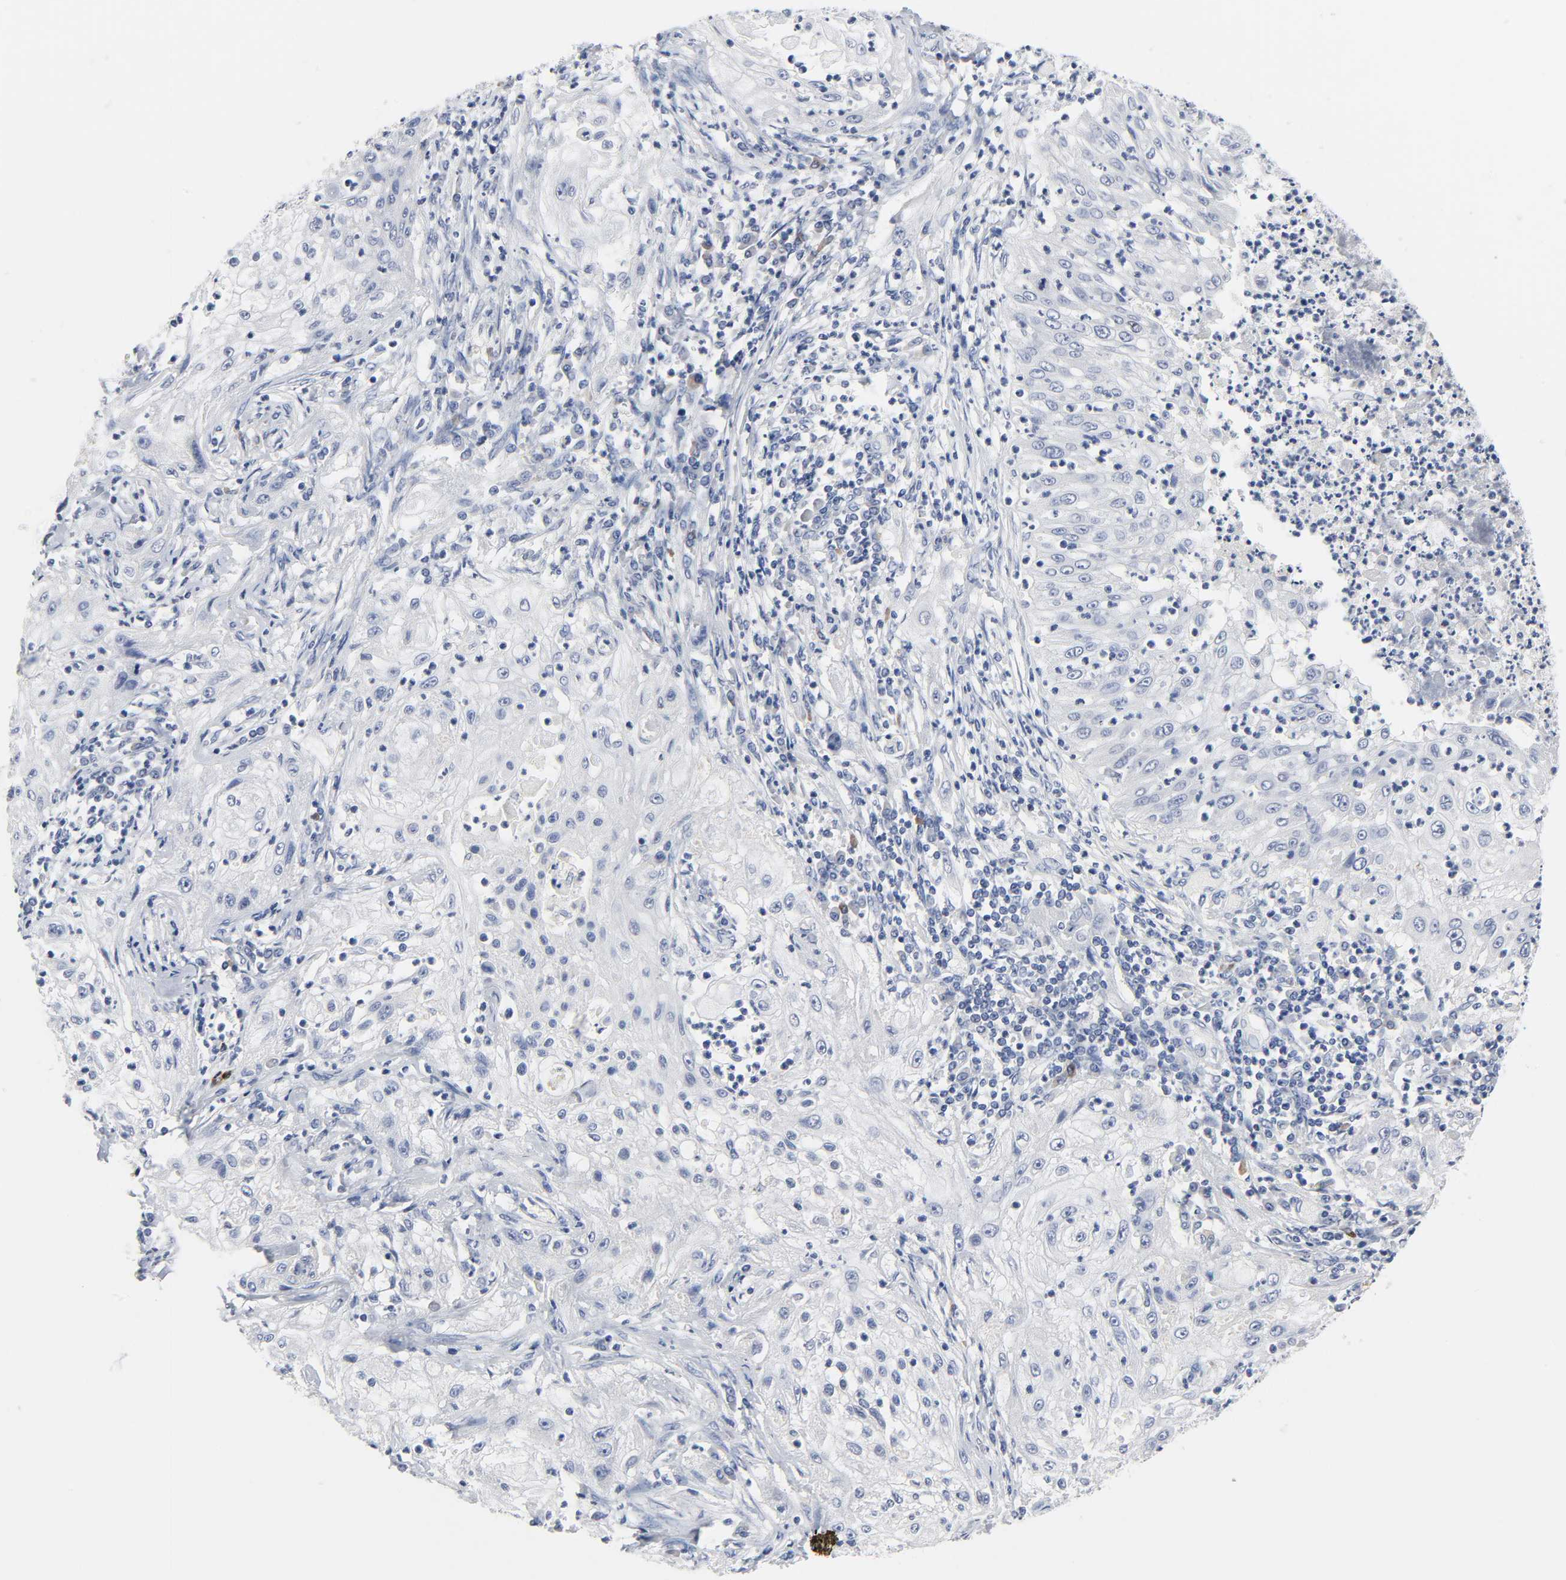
{"staining": {"intensity": "negative", "quantity": "none", "location": "none"}, "tissue": "lung cancer", "cell_type": "Tumor cells", "image_type": "cancer", "snomed": [{"axis": "morphology", "description": "Inflammation, NOS"}, {"axis": "morphology", "description": "Squamous cell carcinoma, NOS"}, {"axis": "topography", "description": "Lymph node"}, {"axis": "topography", "description": "Soft tissue"}, {"axis": "topography", "description": "Lung"}], "caption": "This photomicrograph is of lung cancer stained with IHC to label a protein in brown with the nuclei are counter-stained blue. There is no positivity in tumor cells.", "gene": "WEE1", "patient": {"sex": "male", "age": 66}}